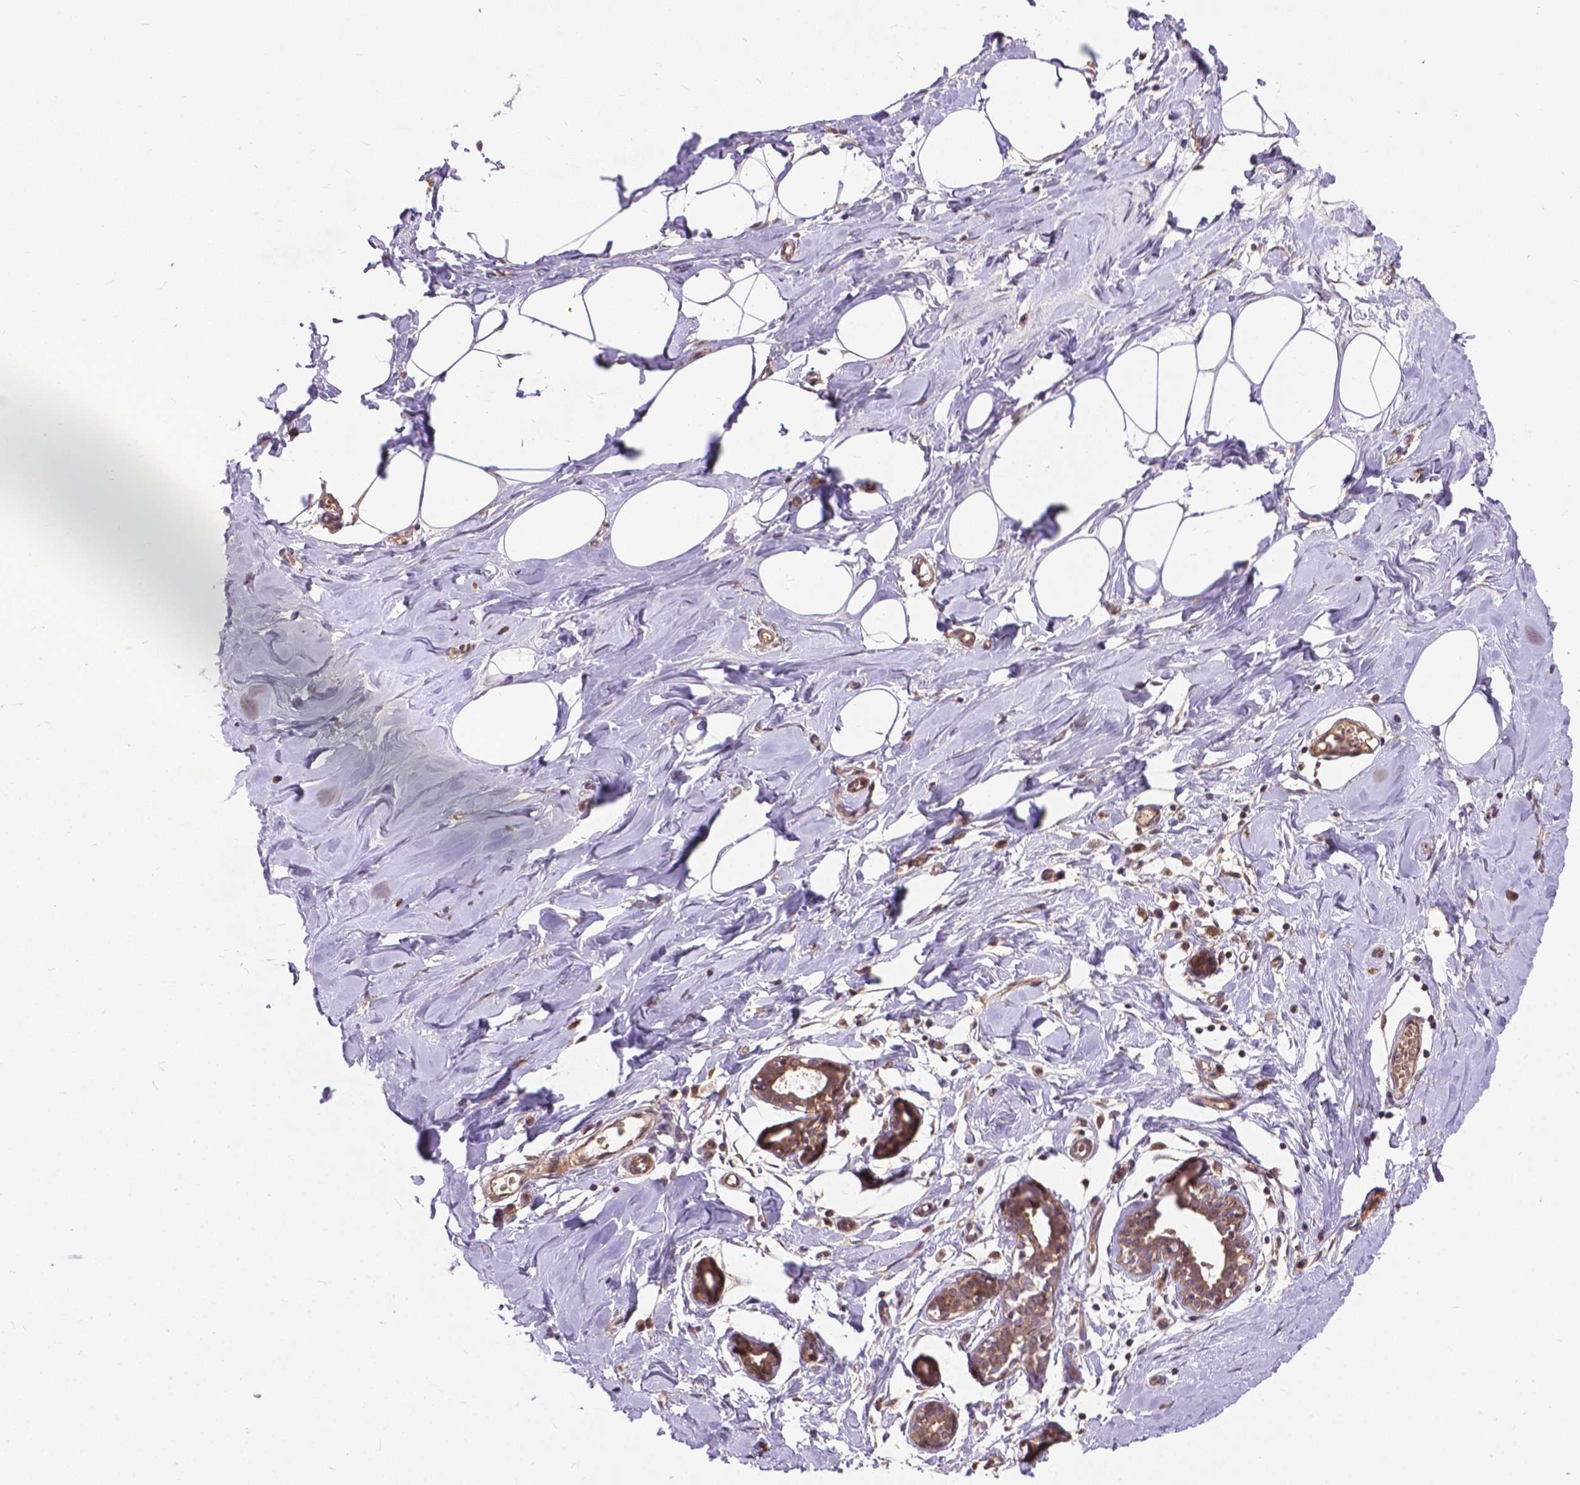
{"staining": {"intensity": "weak", "quantity": ">75%", "location": "cytoplasmic/membranous"}, "tissue": "breast", "cell_type": "Adipocytes", "image_type": "normal", "snomed": [{"axis": "morphology", "description": "Normal tissue, NOS"}, {"axis": "topography", "description": "Breast"}], "caption": "Weak cytoplasmic/membranous protein positivity is appreciated in approximately >75% of adipocytes in breast. The staining was performed using DAB (3,3'-diaminobenzidine), with brown indicating positive protein expression. Nuclei are stained blue with hematoxylin.", "gene": "ZNF616", "patient": {"sex": "female", "age": 27}}